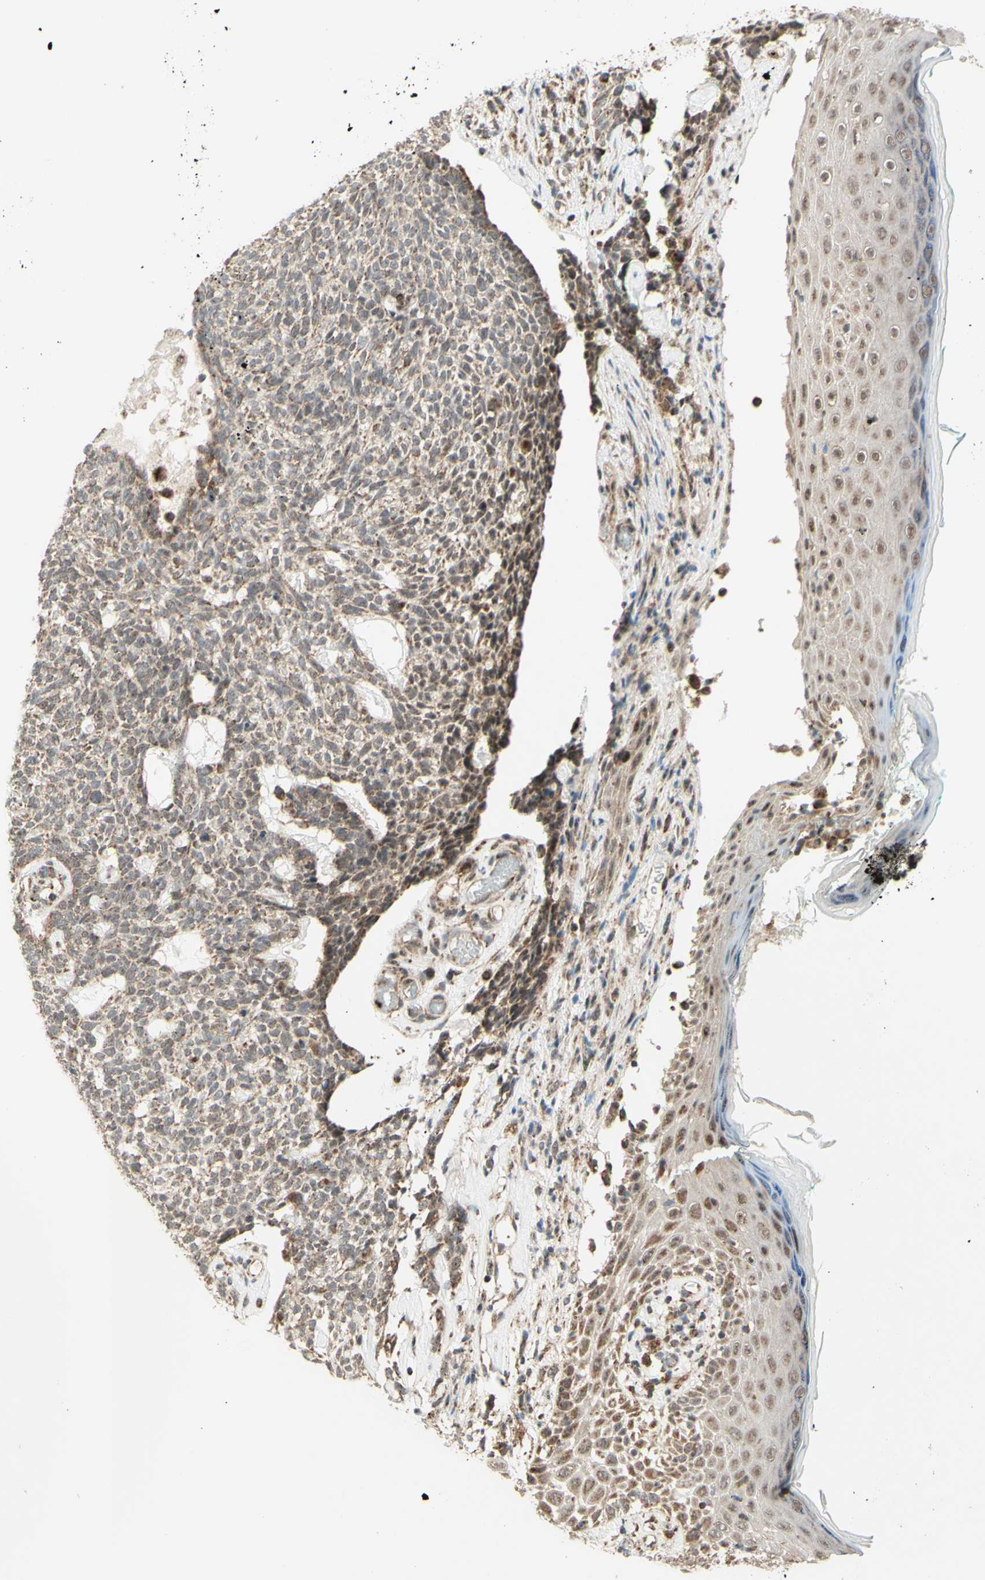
{"staining": {"intensity": "weak", "quantity": ">75%", "location": "cytoplasmic/membranous"}, "tissue": "skin cancer", "cell_type": "Tumor cells", "image_type": "cancer", "snomed": [{"axis": "morphology", "description": "Basal cell carcinoma"}, {"axis": "topography", "description": "Skin"}], "caption": "DAB immunohistochemical staining of human skin cancer reveals weak cytoplasmic/membranous protein positivity in approximately >75% of tumor cells. The protein is stained brown, and the nuclei are stained in blue (DAB IHC with brightfield microscopy, high magnification).", "gene": "DHRS3", "patient": {"sex": "female", "age": 84}}